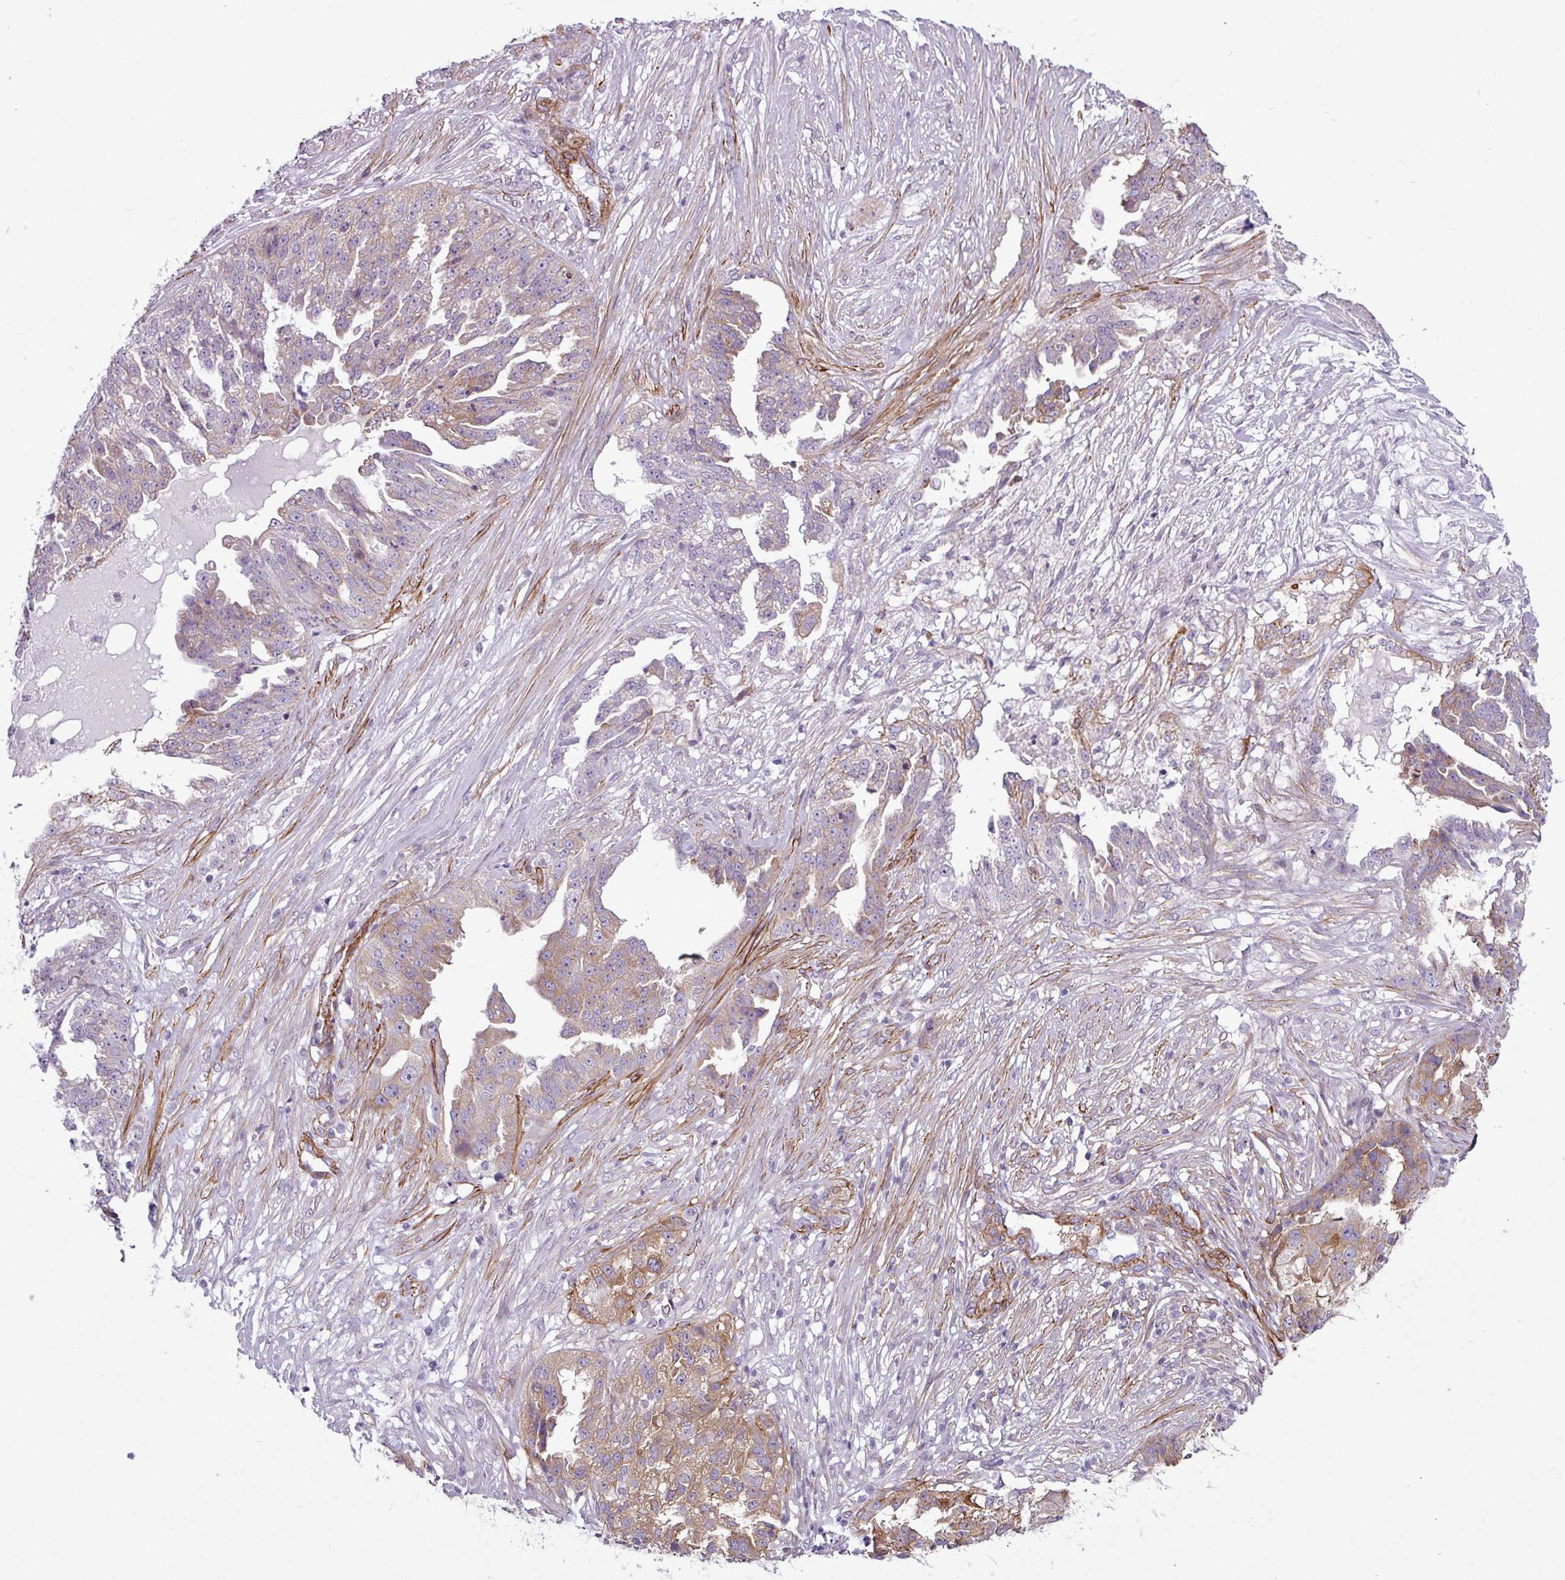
{"staining": {"intensity": "moderate", "quantity": "25%-75%", "location": "cytoplasmic/membranous"}, "tissue": "ovarian cancer", "cell_type": "Tumor cells", "image_type": "cancer", "snomed": [{"axis": "morphology", "description": "Cystadenocarcinoma, serous, NOS"}, {"axis": "topography", "description": "Ovary"}], "caption": "Protein analysis of serous cystadenocarcinoma (ovarian) tissue shows moderate cytoplasmic/membranous expression in approximately 25%-75% of tumor cells. (Stains: DAB in brown, nuclei in blue, Microscopy: brightfield microscopy at high magnification).", "gene": "ATP10A", "patient": {"sex": "female", "age": 58}}